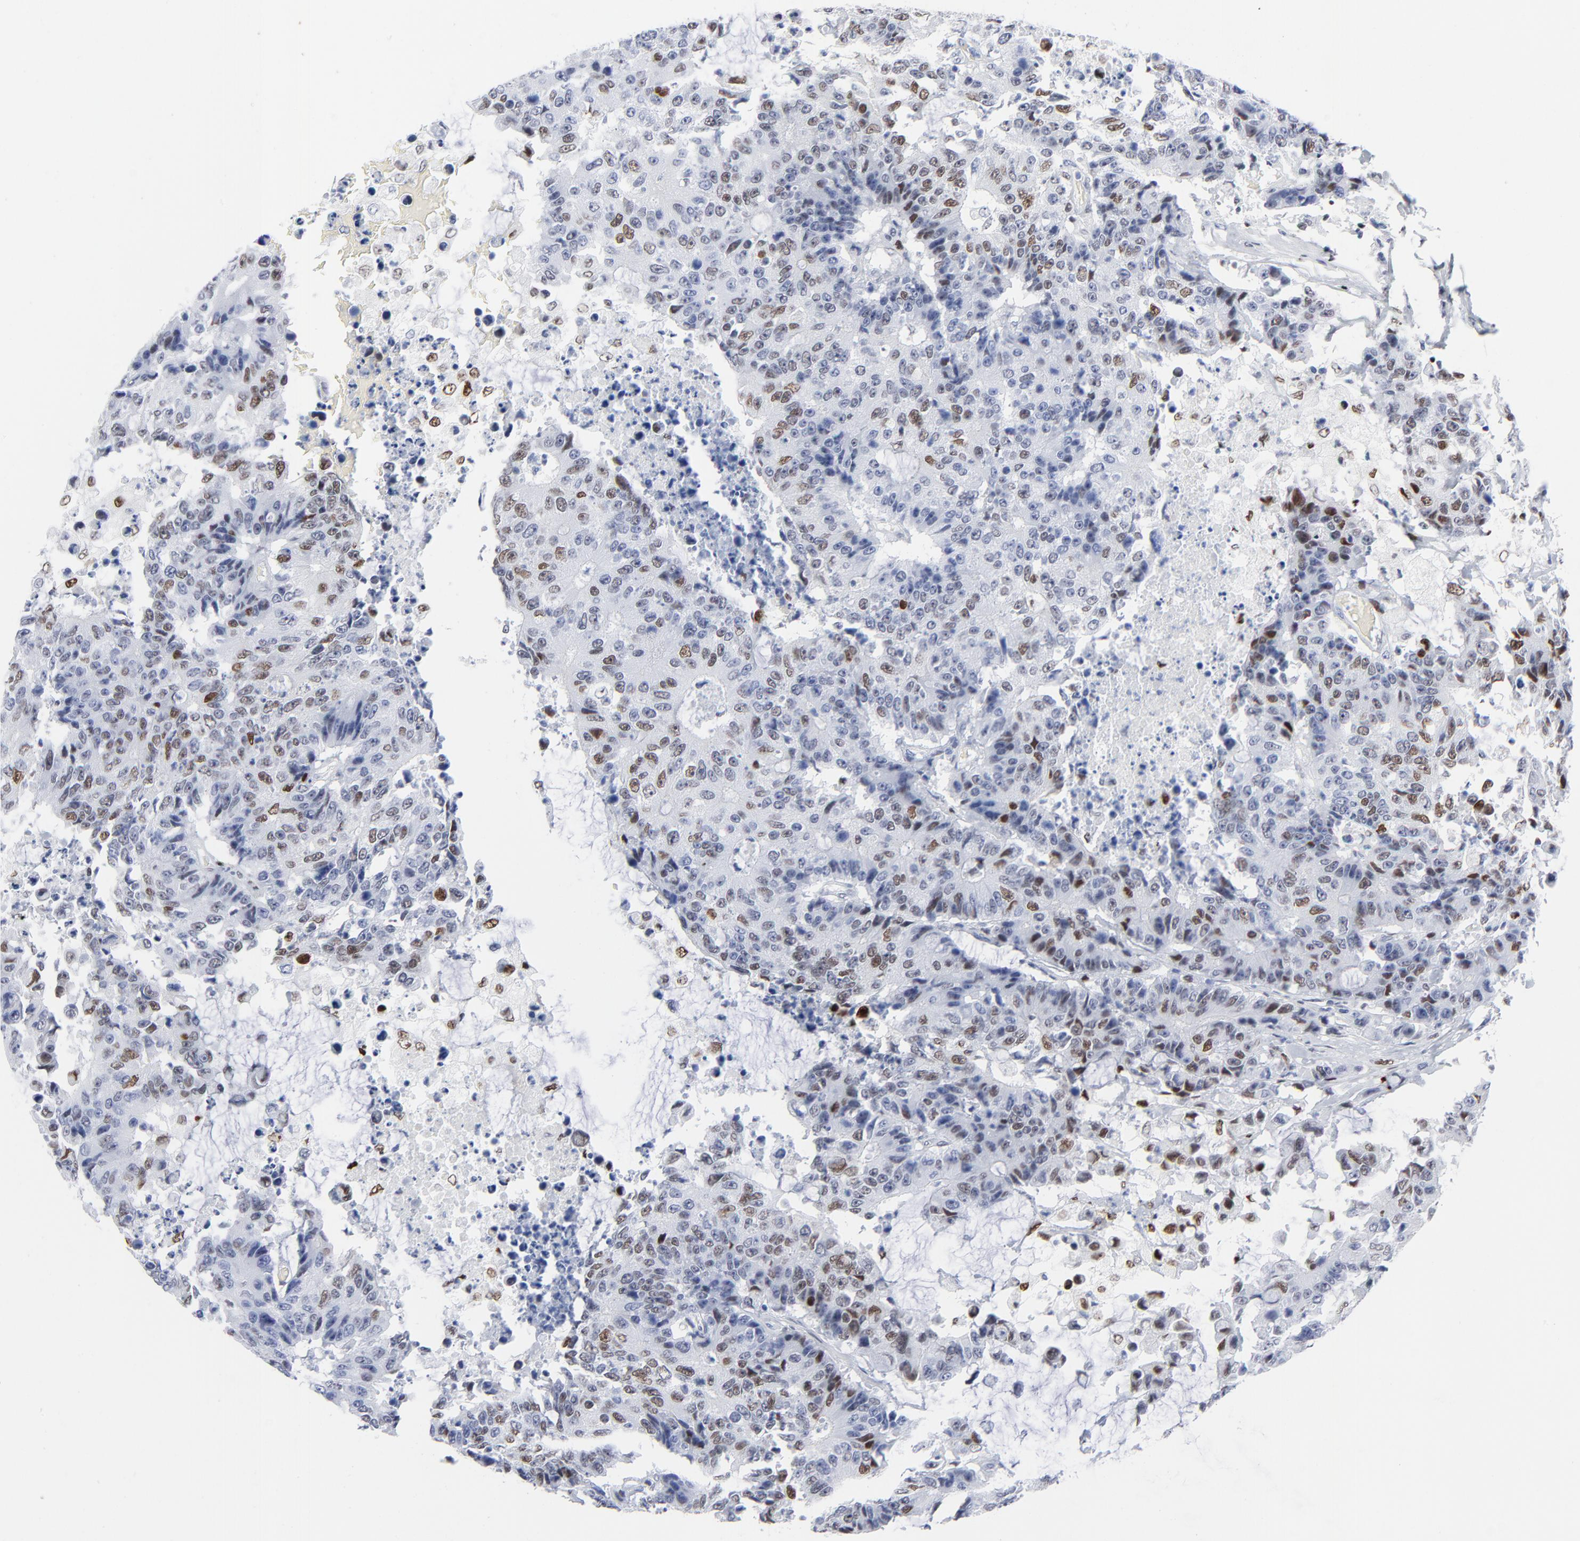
{"staining": {"intensity": "moderate", "quantity": "25%-75%", "location": "nuclear"}, "tissue": "colorectal cancer", "cell_type": "Tumor cells", "image_type": "cancer", "snomed": [{"axis": "morphology", "description": "Adenocarcinoma, NOS"}, {"axis": "topography", "description": "Colon"}], "caption": "Moderate nuclear protein expression is identified in approximately 25%-75% of tumor cells in adenocarcinoma (colorectal).", "gene": "JUN", "patient": {"sex": "female", "age": 86}}